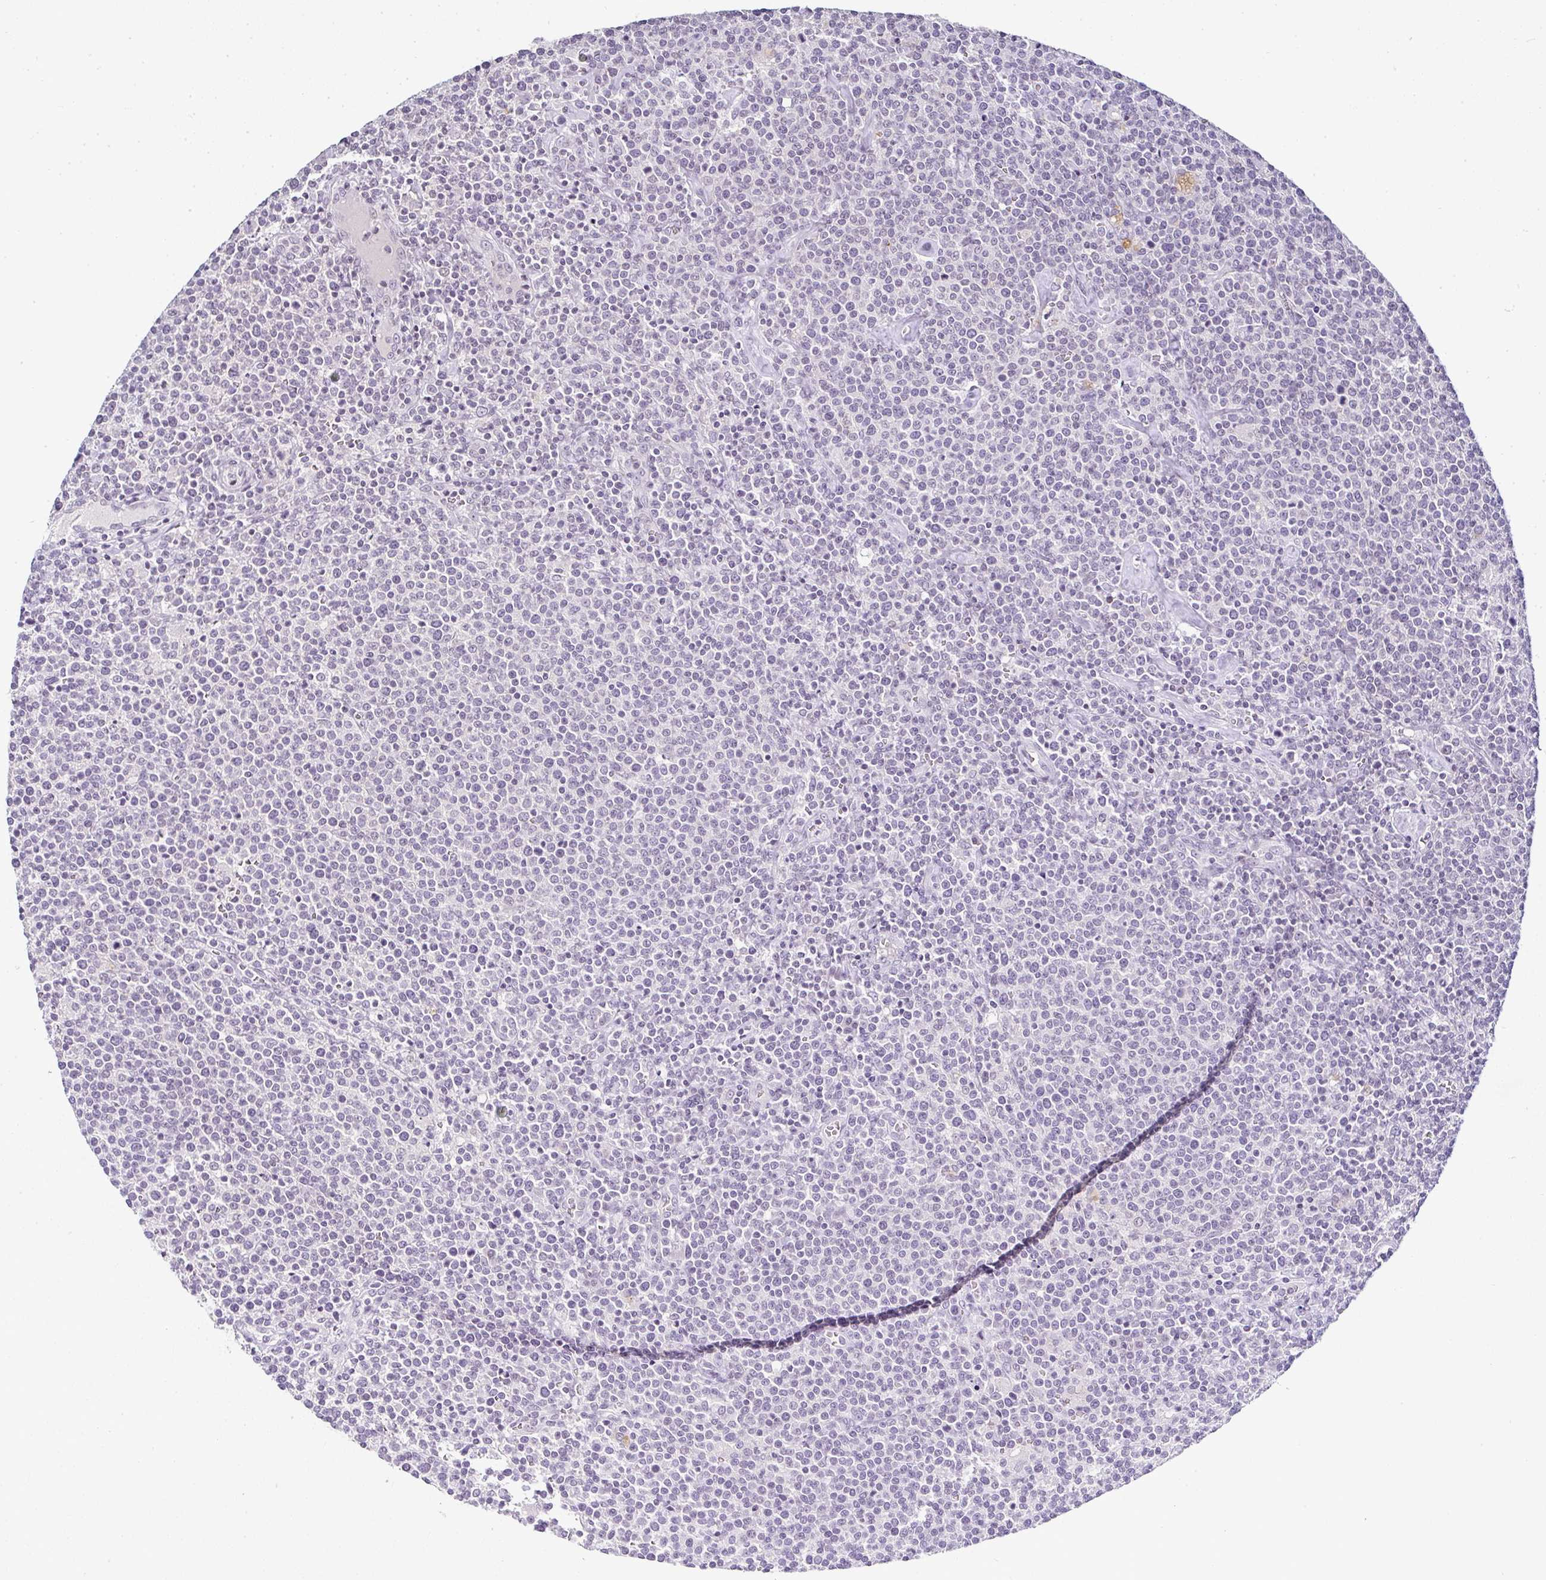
{"staining": {"intensity": "negative", "quantity": "none", "location": "none"}, "tissue": "lymphoma", "cell_type": "Tumor cells", "image_type": "cancer", "snomed": [{"axis": "morphology", "description": "Malignant lymphoma, non-Hodgkin's type, High grade"}, {"axis": "topography", "description": "Lymph node"}], "caption": "An IHC micrograph of lymphoma is shown. There is no staining in tumor cells of lymphoma.", "gene": "SERPINB3", "patient": {"sex": "male", "age": 61}}